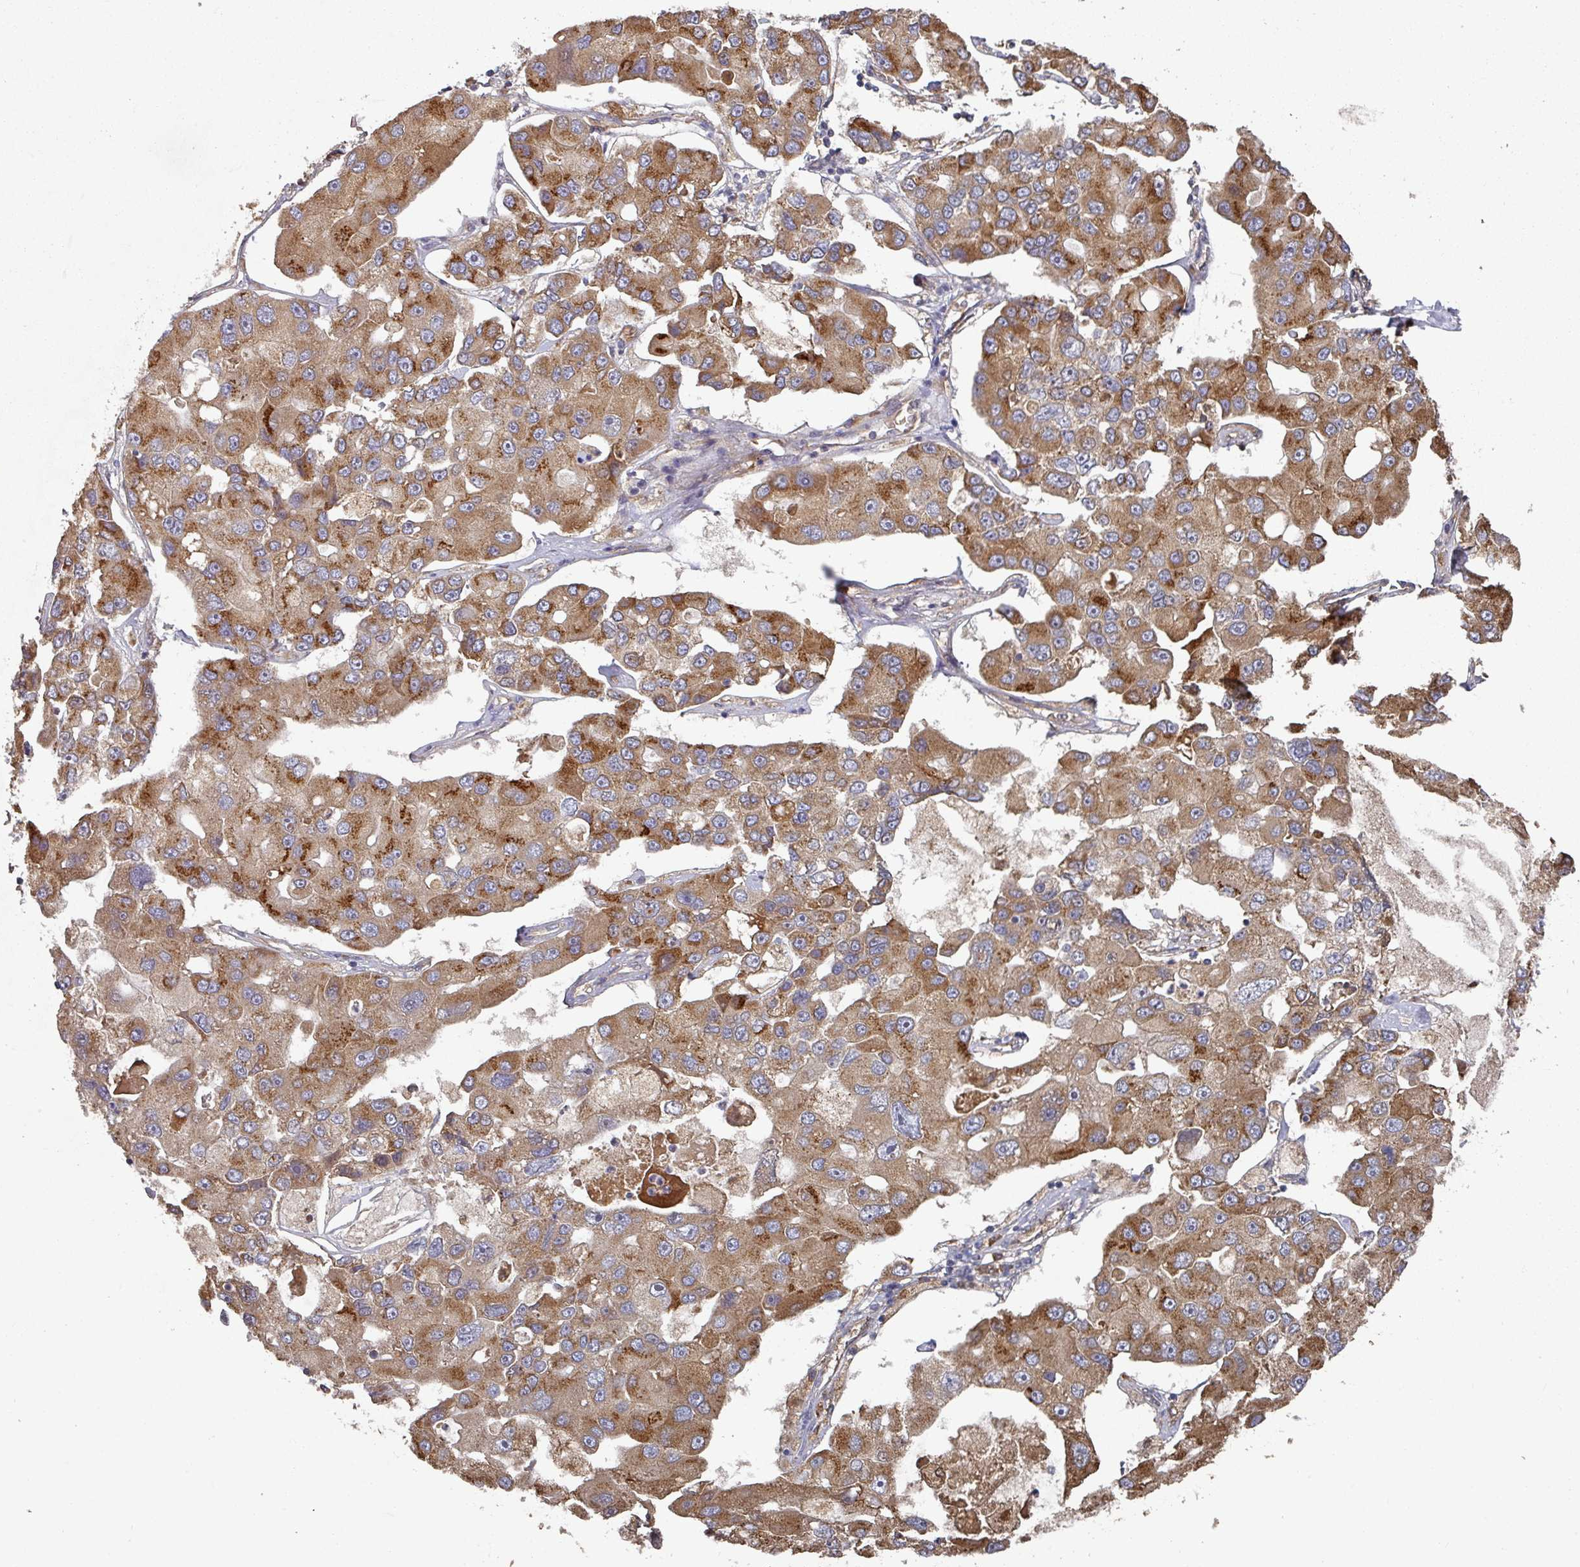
{"staining": {"intensity": "moderate", "quantity": ">75%", "location": "cytoplasmic/membranous"}, "tissue": "lung cancer", "cell_type": "Tumor cells", "image_type": "cancer", "snomed": [{"axis": "morphology", "description": "Adenocarcinoma, NOS"}, {"axis": "topography", "description": "Lung"}], "caption": "Lung cancer (adenocarcinoma) stained with DAB IHC shows medium levels of moderate cytoplasmic/membranous expression in approximately >75% of tumor cells.", "gene": "EDEM2", "patient": {"sex": "female", "age": 54}}